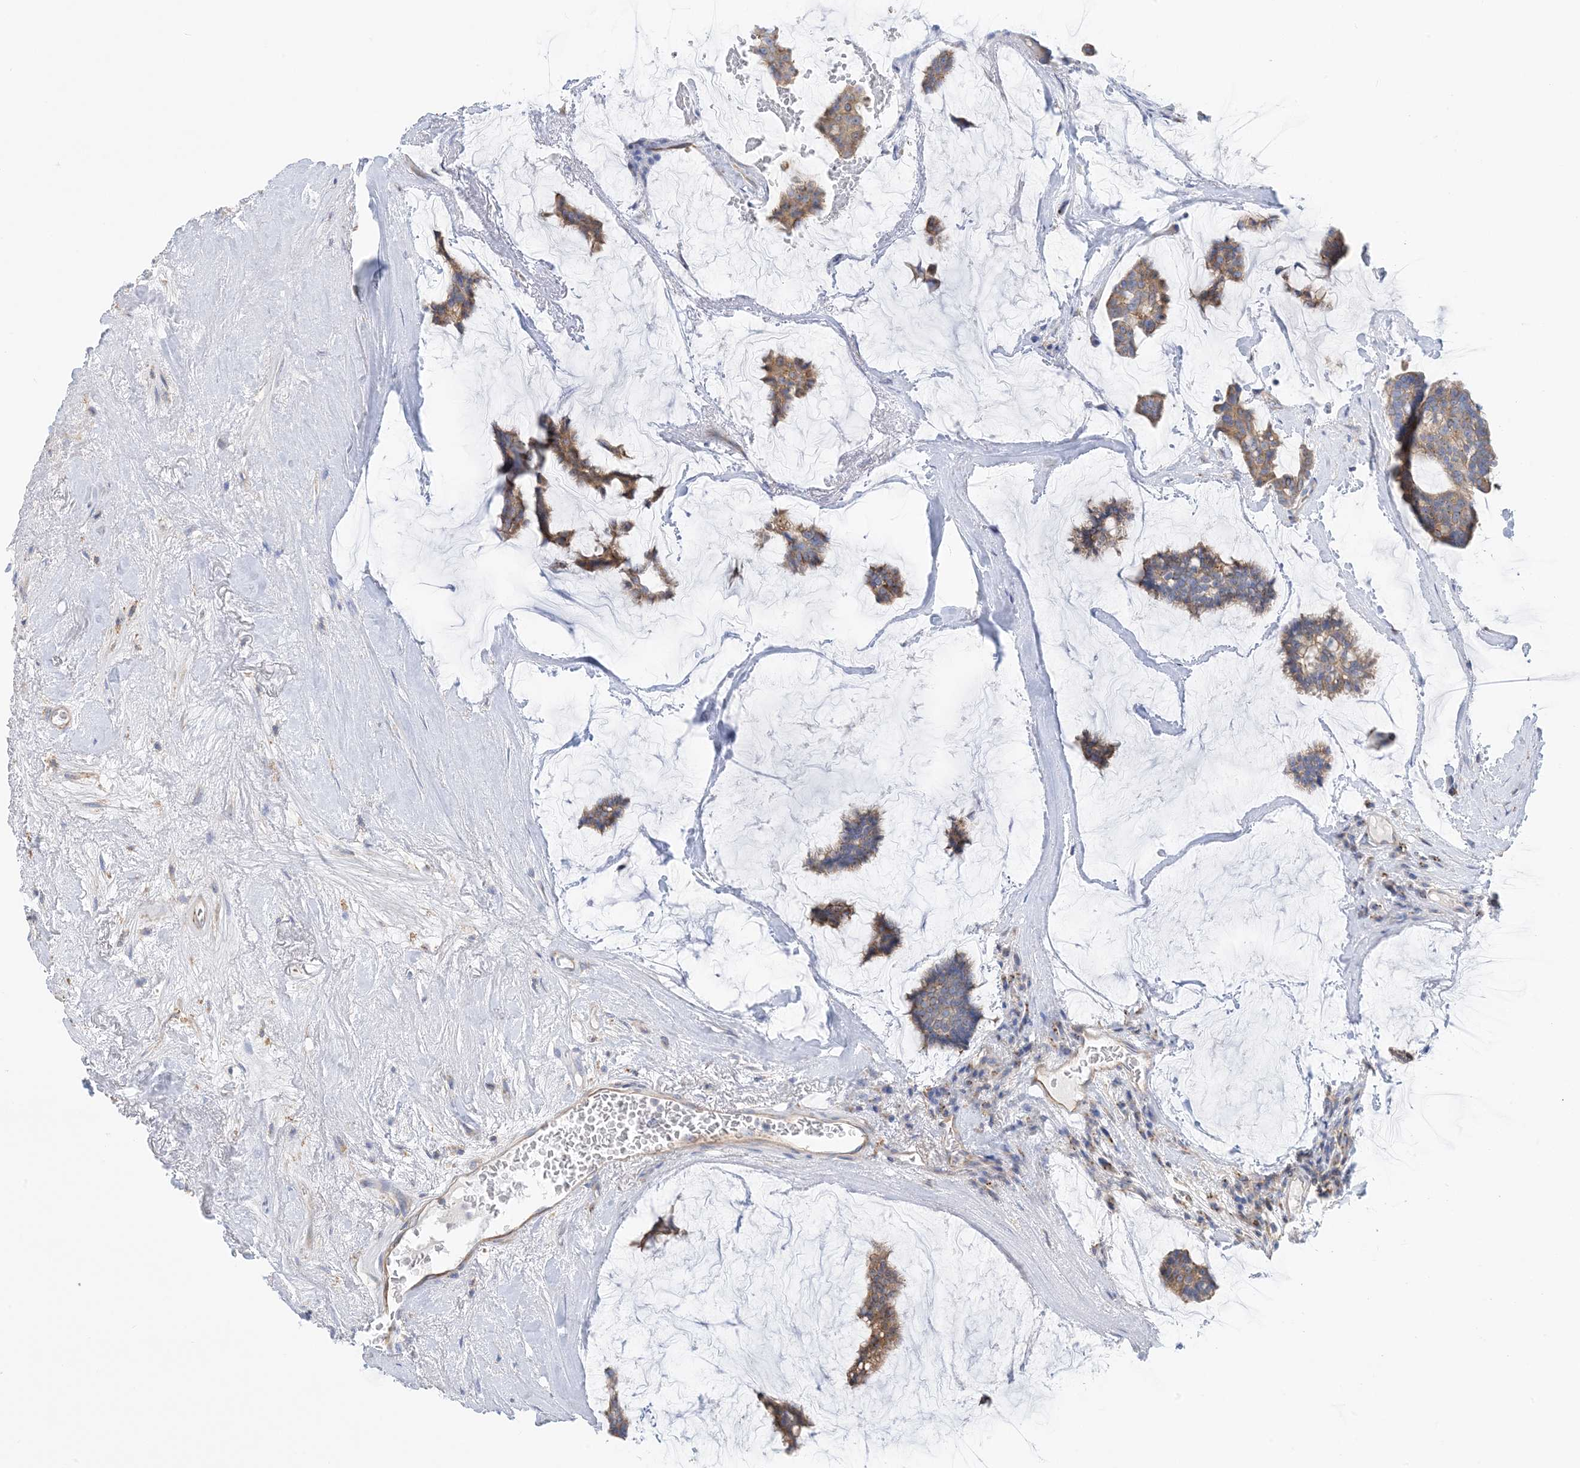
{"staining": {"intensity": "weak", "quantity": ">75%", "location": "cytoplasmic/membranous"}, "tissue": "breast cancer", "cell_type": "Tumor cells", "image_type": "cancer", "snomed": [{"axis": "morphology", "description": "Duct carcinoma"}, {"axis": "topography", "description": "Breast"}], "caption": "A brown stain shows weak cytoplasmic/membranous staining of a protein in breast cancer tumor cells.", "gene": "CALHM5", "patient": {"sex": "female", "age": 93}}